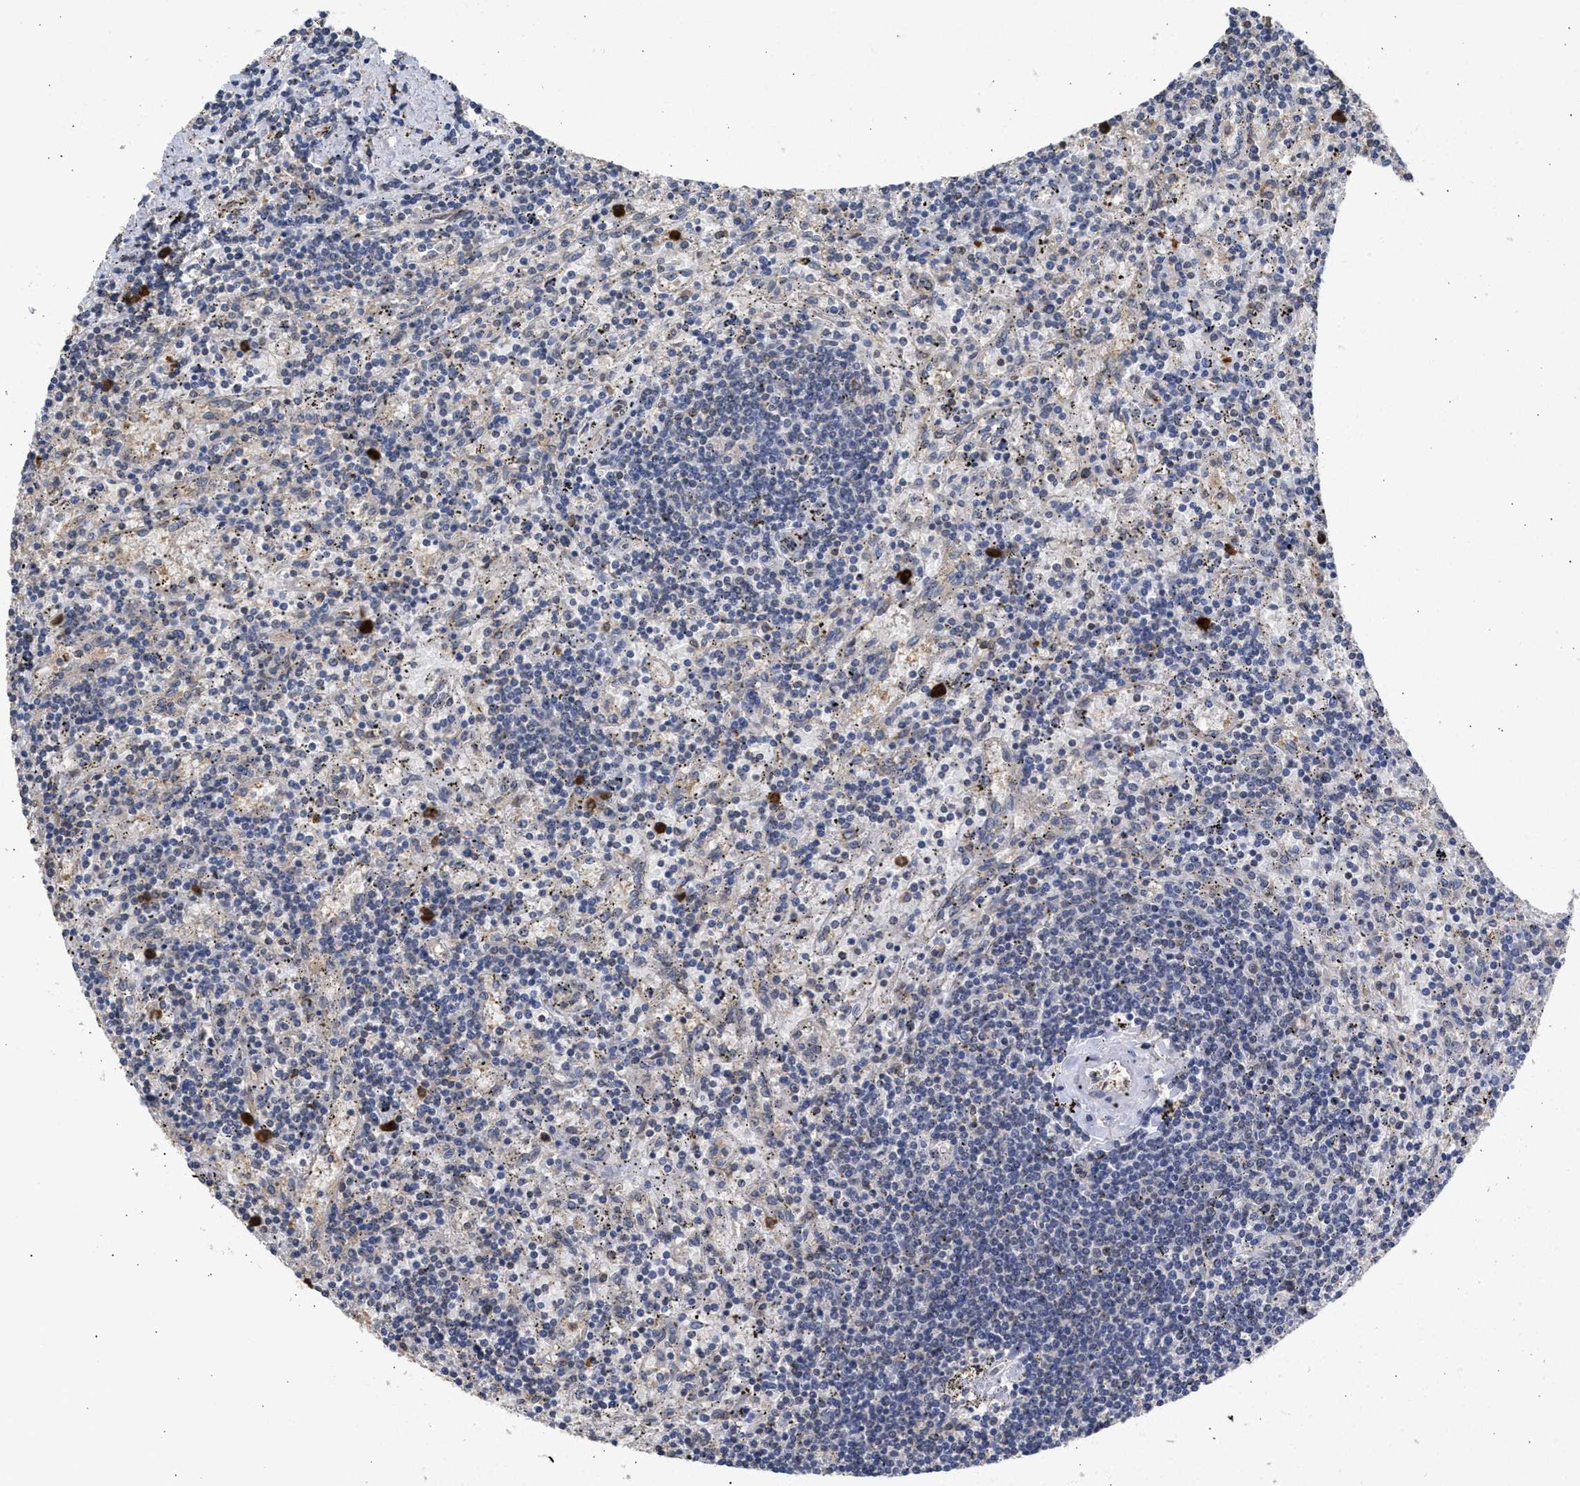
{"staining": {"intensity": "negative", "quantity": "none", "location": "none"}, "tissue": "lymphoma", "cell_type": "Tumor cells", "image_type": "cancer", "snomed": [{"axis": "morphology", "description": "Malignant lymphoma, non-Hodgkin's type, Low grade"}, {"axis": "topography", "description": "Spleen"}], "caption": "Immunohistochemistry of human malignant lymphoma, non-Hodgkin's type (low-grade) displays no expression in tumor cells. (Stains: DAB (3,3'-diaminobenzidine) immunohistochemistry with hematoxylin counter stain, Microscopy: brightfield microscopy at high magnification).", "gene": "DNAJC1", "patient": {"sex": "male", "age": 76}}